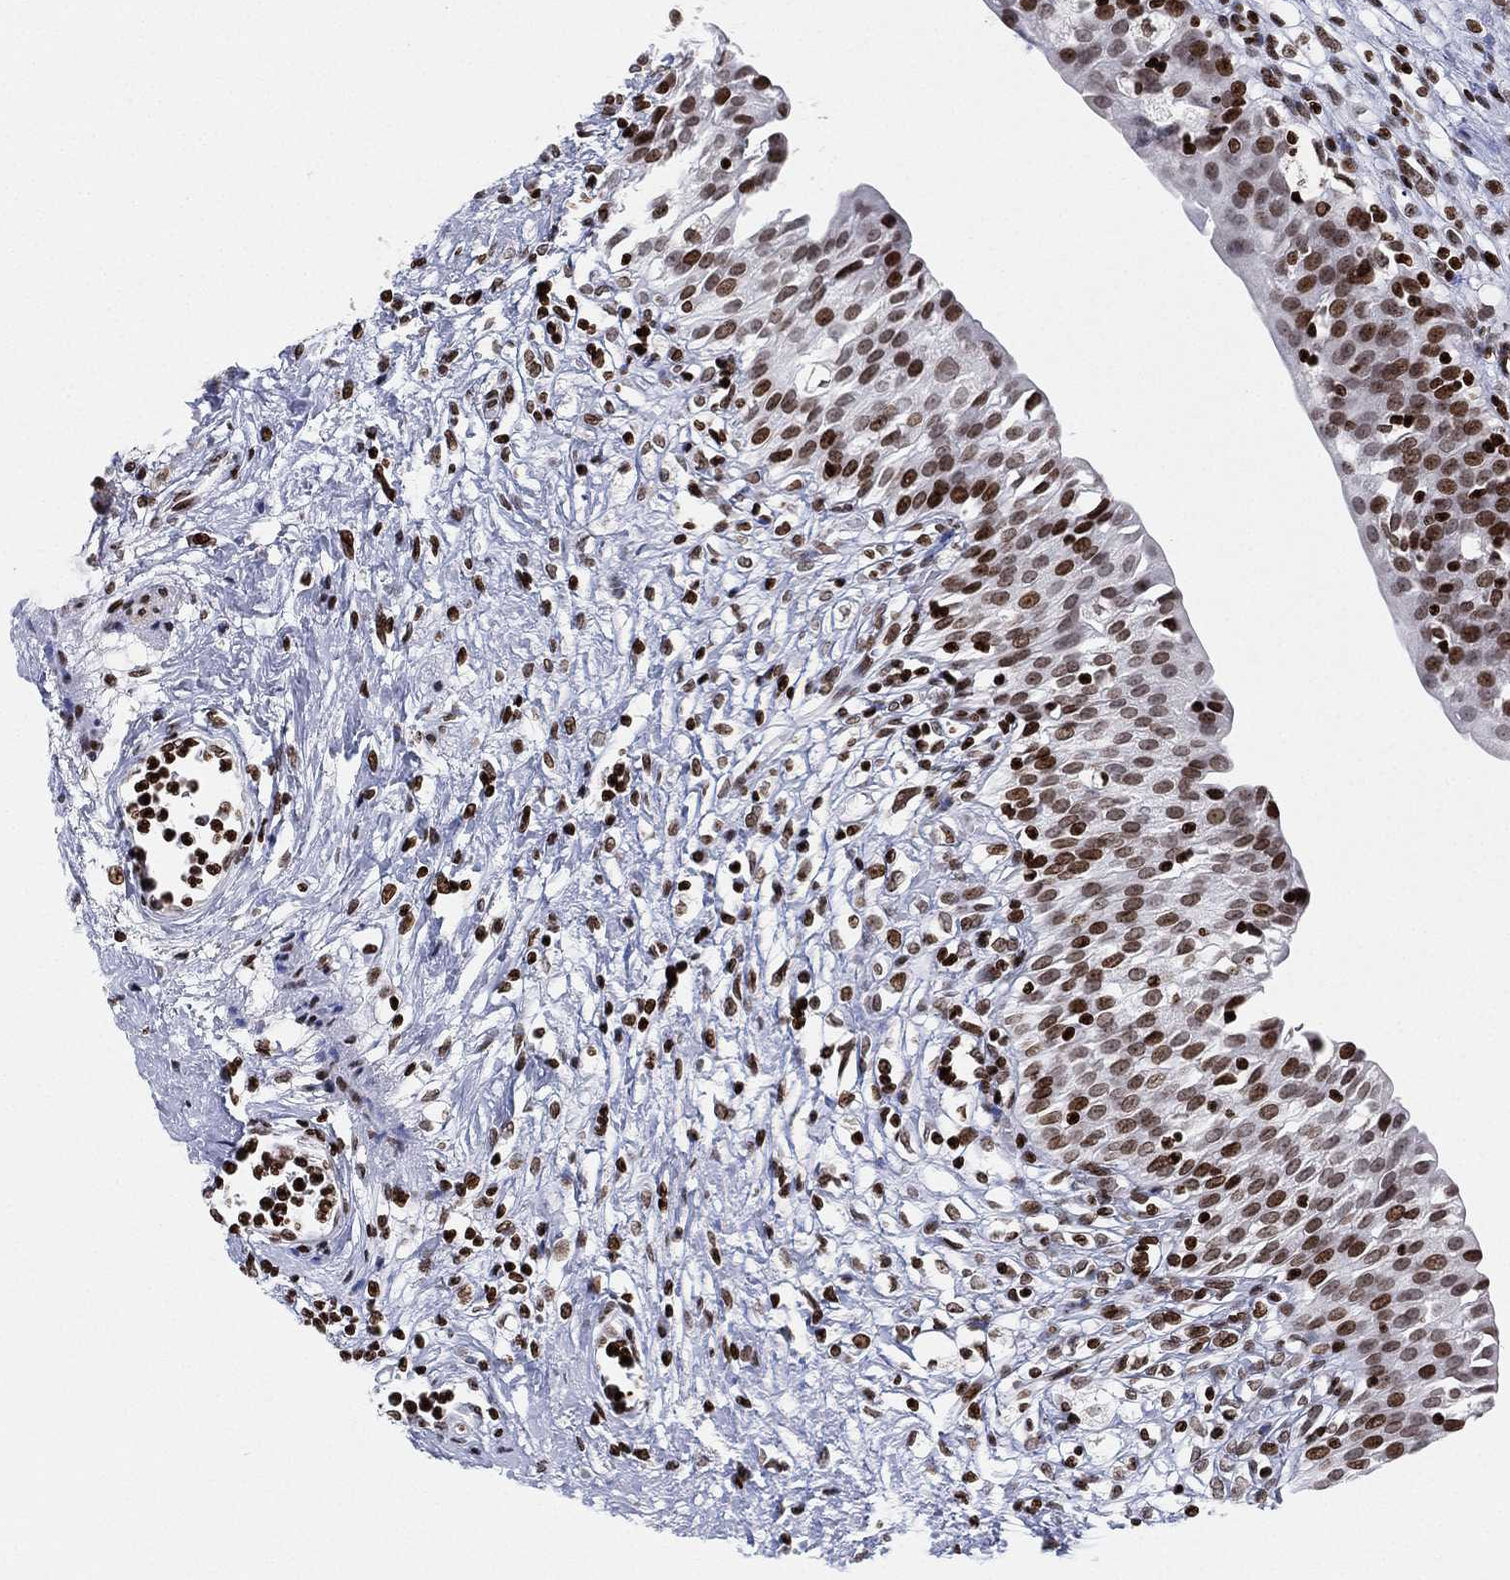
{"staining": {"intensity": "moderate", "quantity": "25%-75%", "location": "nuclear"}, "tissue": "urinary bladder", "cell_type": "Urothelial cells", "image_type": "normal", "snomed": [{"axis": "morphology", "description": "Normal tissue, NOS"}, {"axis": "topography", "description": "Urinary bladder"}], "caption": "Urinary bladder stained with IHC shows moderate nuclear staining in about 25%-75% of urothelial cells. Nuclei are stained in blue.", "gene": "MFSD14A", "patient": {"sex": "male", "age": 76}}